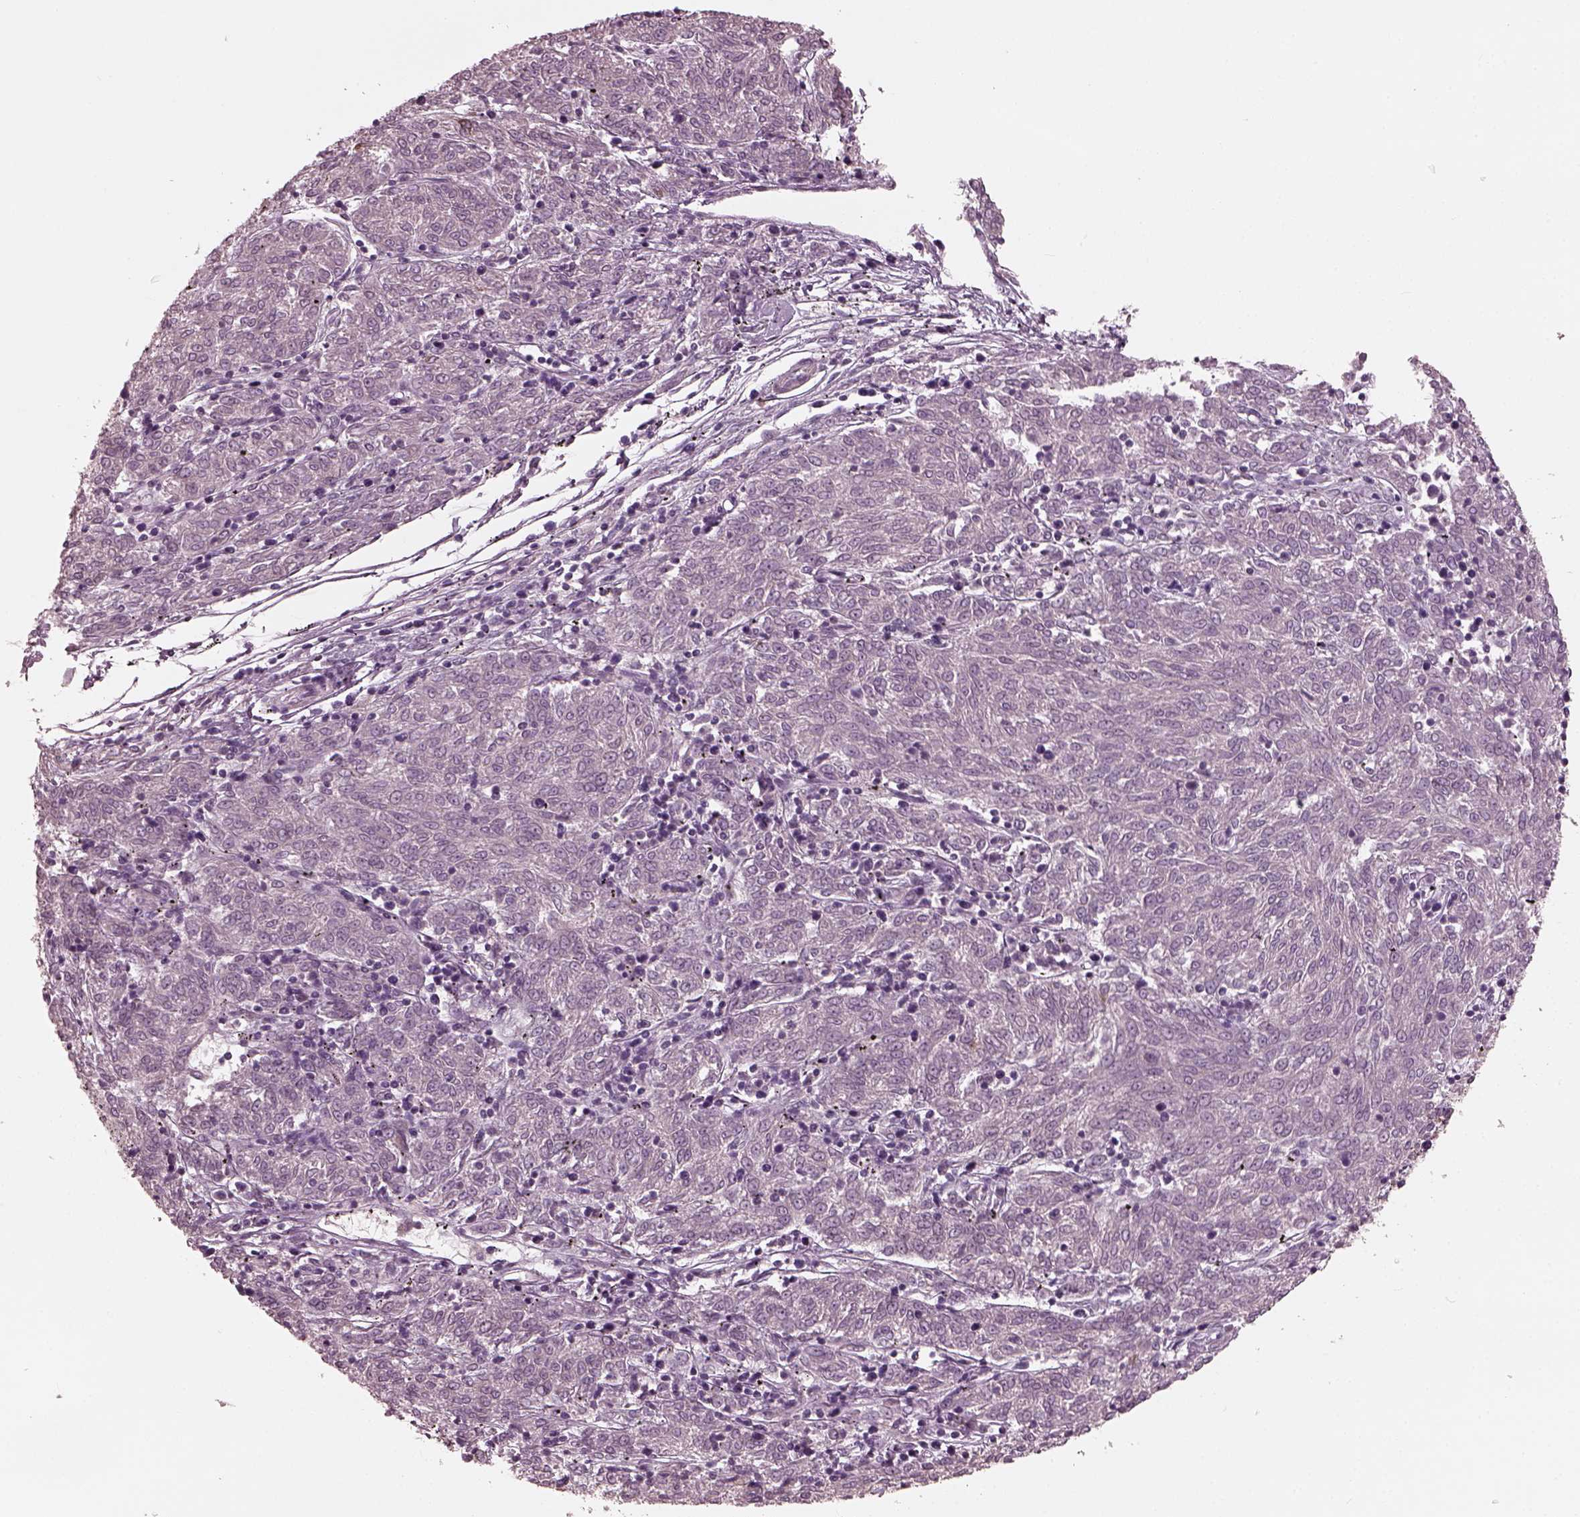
{"staining": {"intensity": "negative", "quantity": "none", "location": "none"}, "tissue": "melanoma", "cell_type": "Tumor cells", "image_type": "cancer", "snomed": [{"axis": "morphology", "description": "Malignant melanoma, NOS"}, {"axis": "topography", "description": "Skin"}], "caption": "This image is of malignant melanoma stained with IHC to label a protein in brown with the nuclei are counter-stained blue. There is no expression in tumor cells.", "gene": "OPTC", "patient": {"sex": "female", "age": 72}}